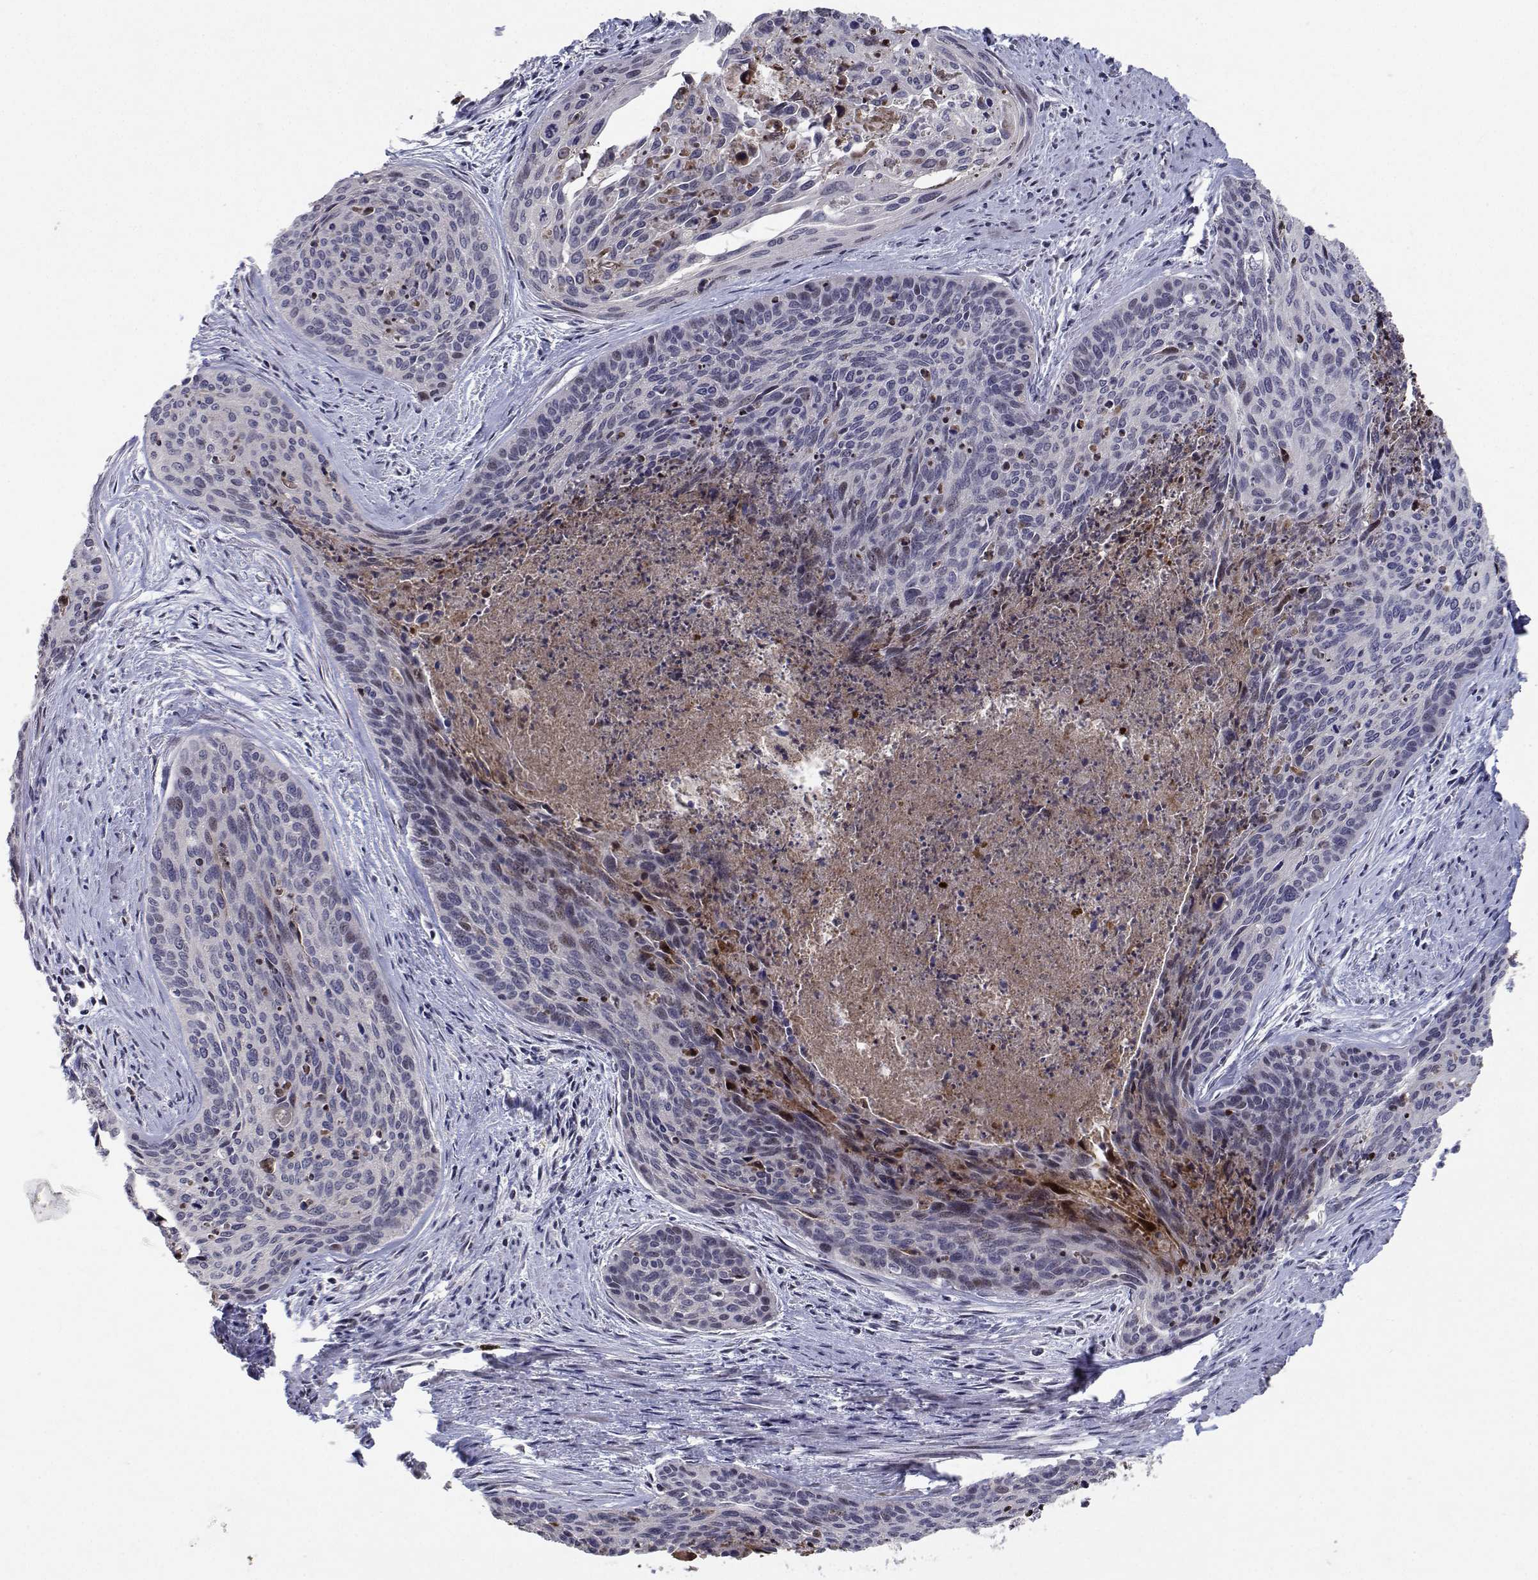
{"staining": {"intensity": "weak", "quantity": "<25%", "location": "nuclear"}, "tissue": "cervical cancer", "cell_type": "Tumor cells", "image_type": "cancer", "snomed": [{"axis": "morphology", "description": "Squamous cell carcinoma, NOS"}, {"axis": "topography", "description": "Cervix"}], "caption": "Protein analysis of cervical squamous cell carcinoma reveals no significant staining in tumor cells. The staining was performed using DAB to visualize the protein expression in brown, while the nuclei were stained in blue with hematoxylin (Magnification: 20x).", "gene": "RBPJL", "patient": {"sex": "female", "age": 55}}